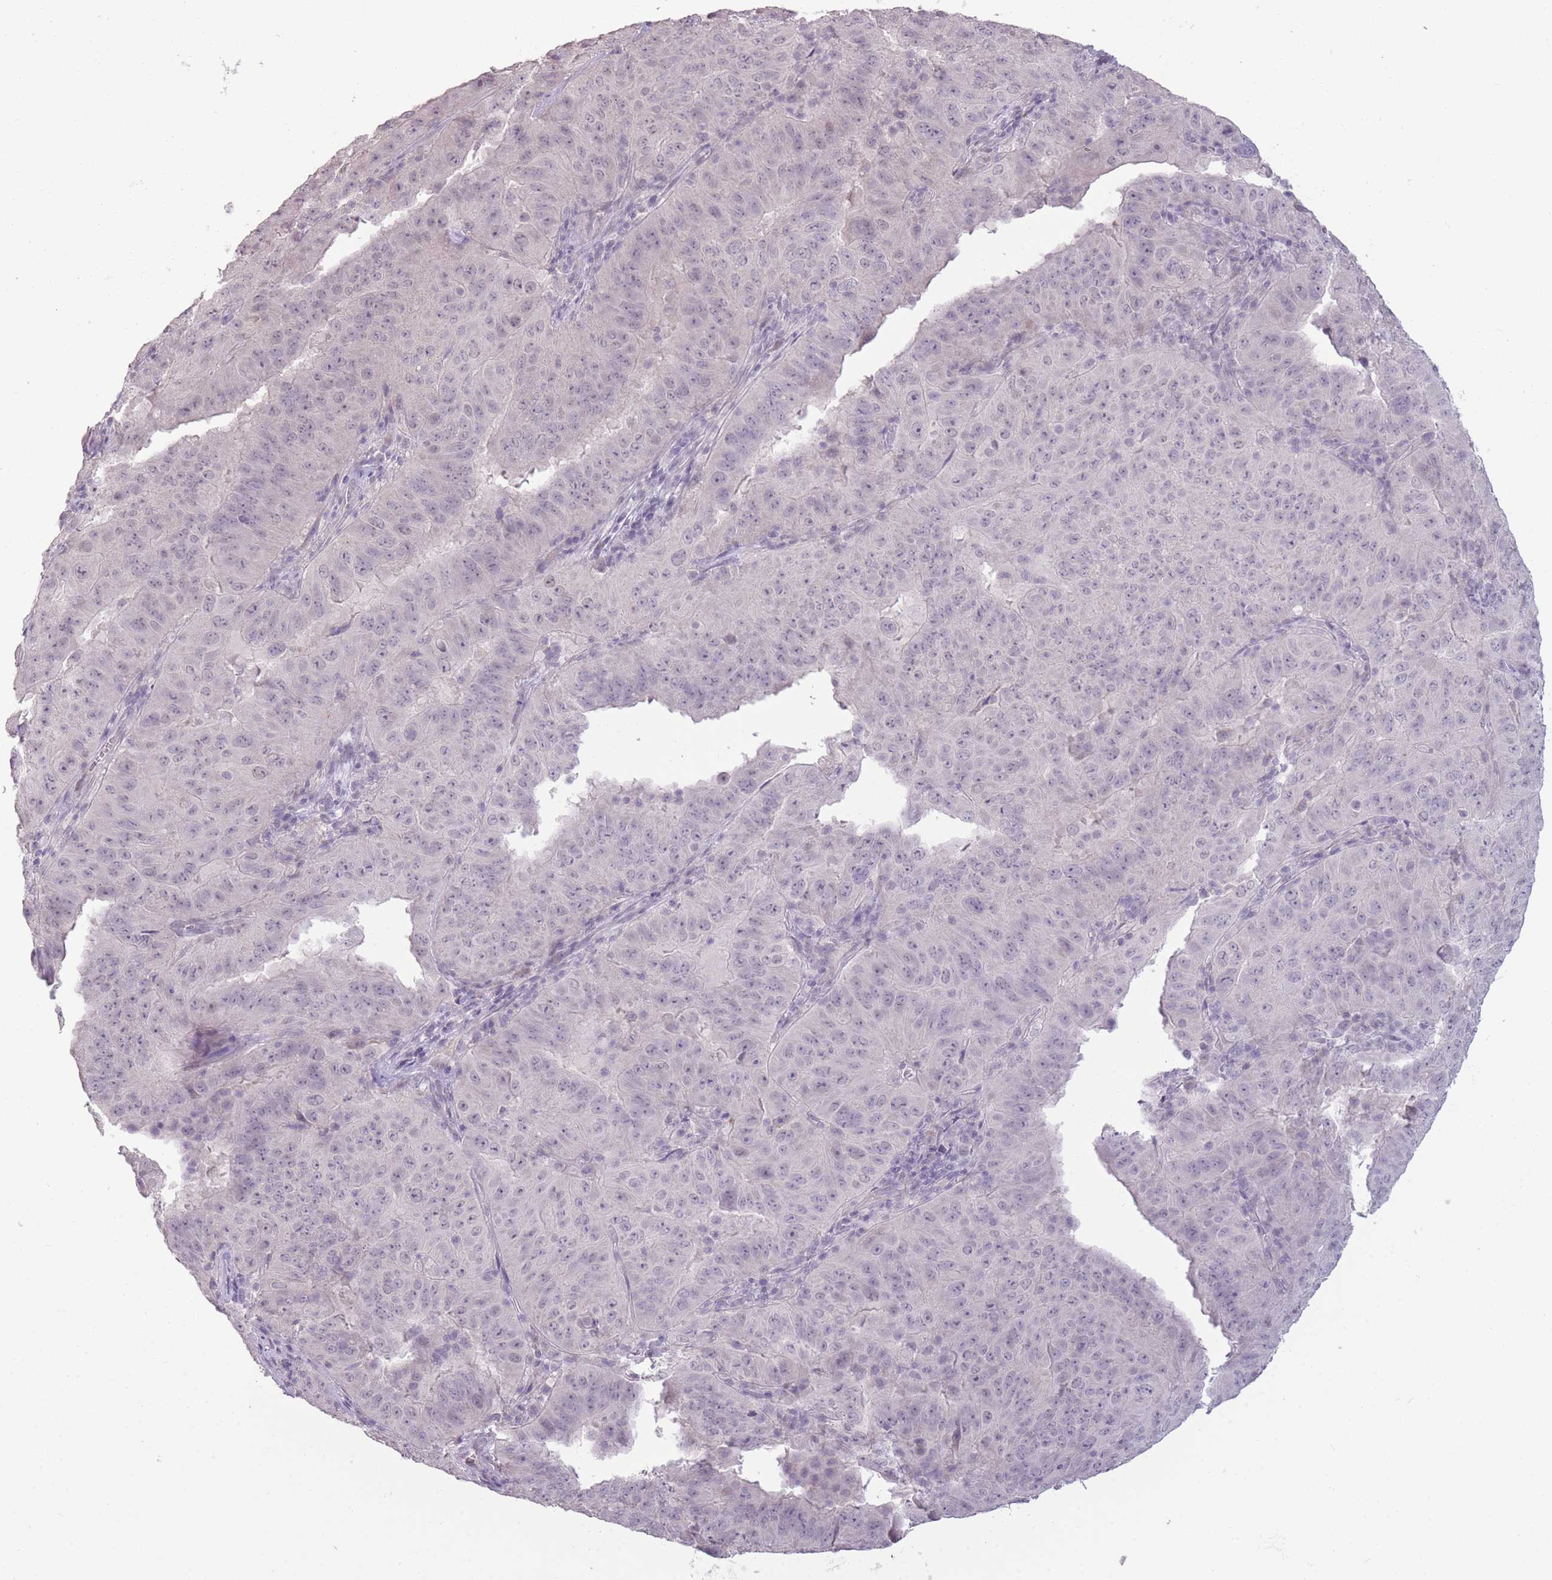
{"staining": {"intensity": "negative", "quantity": "none", "location": "none"}, "tissue": "pancreatic cancer", "cell_type": "Tumor cells", "image_type": "cancer", "snomed": [{"axis": "morphology", "description": "Adenocarcinoma, NOS"}, {"axis": "topography", "description": "Pancreas"}], "caption": "An immunohistochemistry (IHC) photomicrograph of pancreatic adenocarcinoma is shown. There is no staining in tumor cells of pancreatic adenocarcinoma.", "gene": "ZBTB24", "patient": {"sex": "male", "age": 63}}